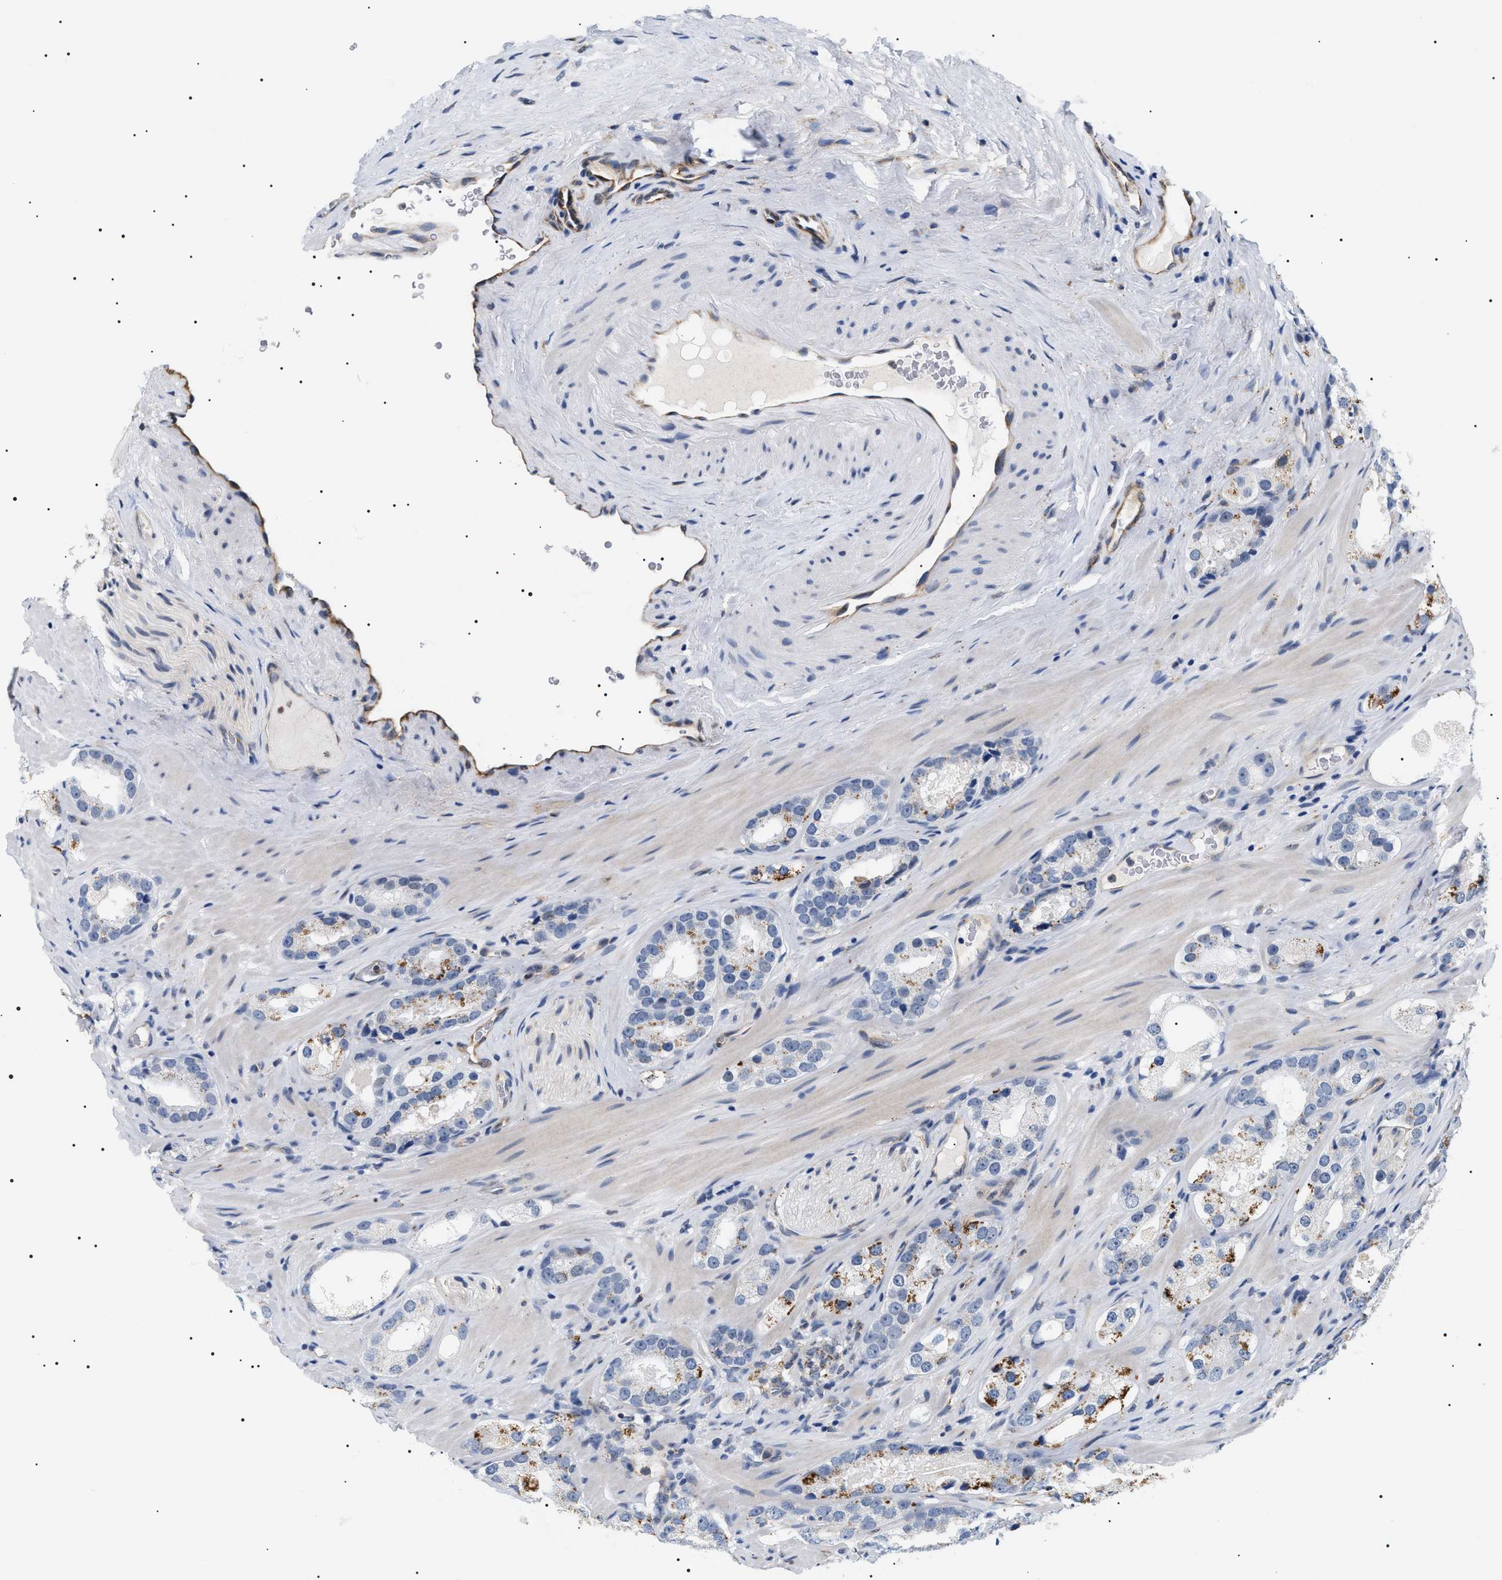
{"staining": {"intensity": "moderate", "quantity": "<25%", "location": "cytoplasmic/membranous"}, "tissue": "prostate cancer", "cell_type": "Tumor cells", "image_type": "cancer", "snomed": [{"axis": "morphology", "description": "Adenocarcinoma, High grade"}, {"axis": "topography", "description": "Prostate"}], "caption": "High-power microscopy captured an IHC photomicrograph of high-grade adenocarcinoma (prostate), revealing moderate cytoplasmic/membranous staining in approximately <25% of tumor cells. The protein is stained brown, and the nuclei are stained in blue (DAB IHC with brightfield microscopy, high magnification).", "gene": "HSD17B11", "patient": {"sex": "male", "age": 63}}